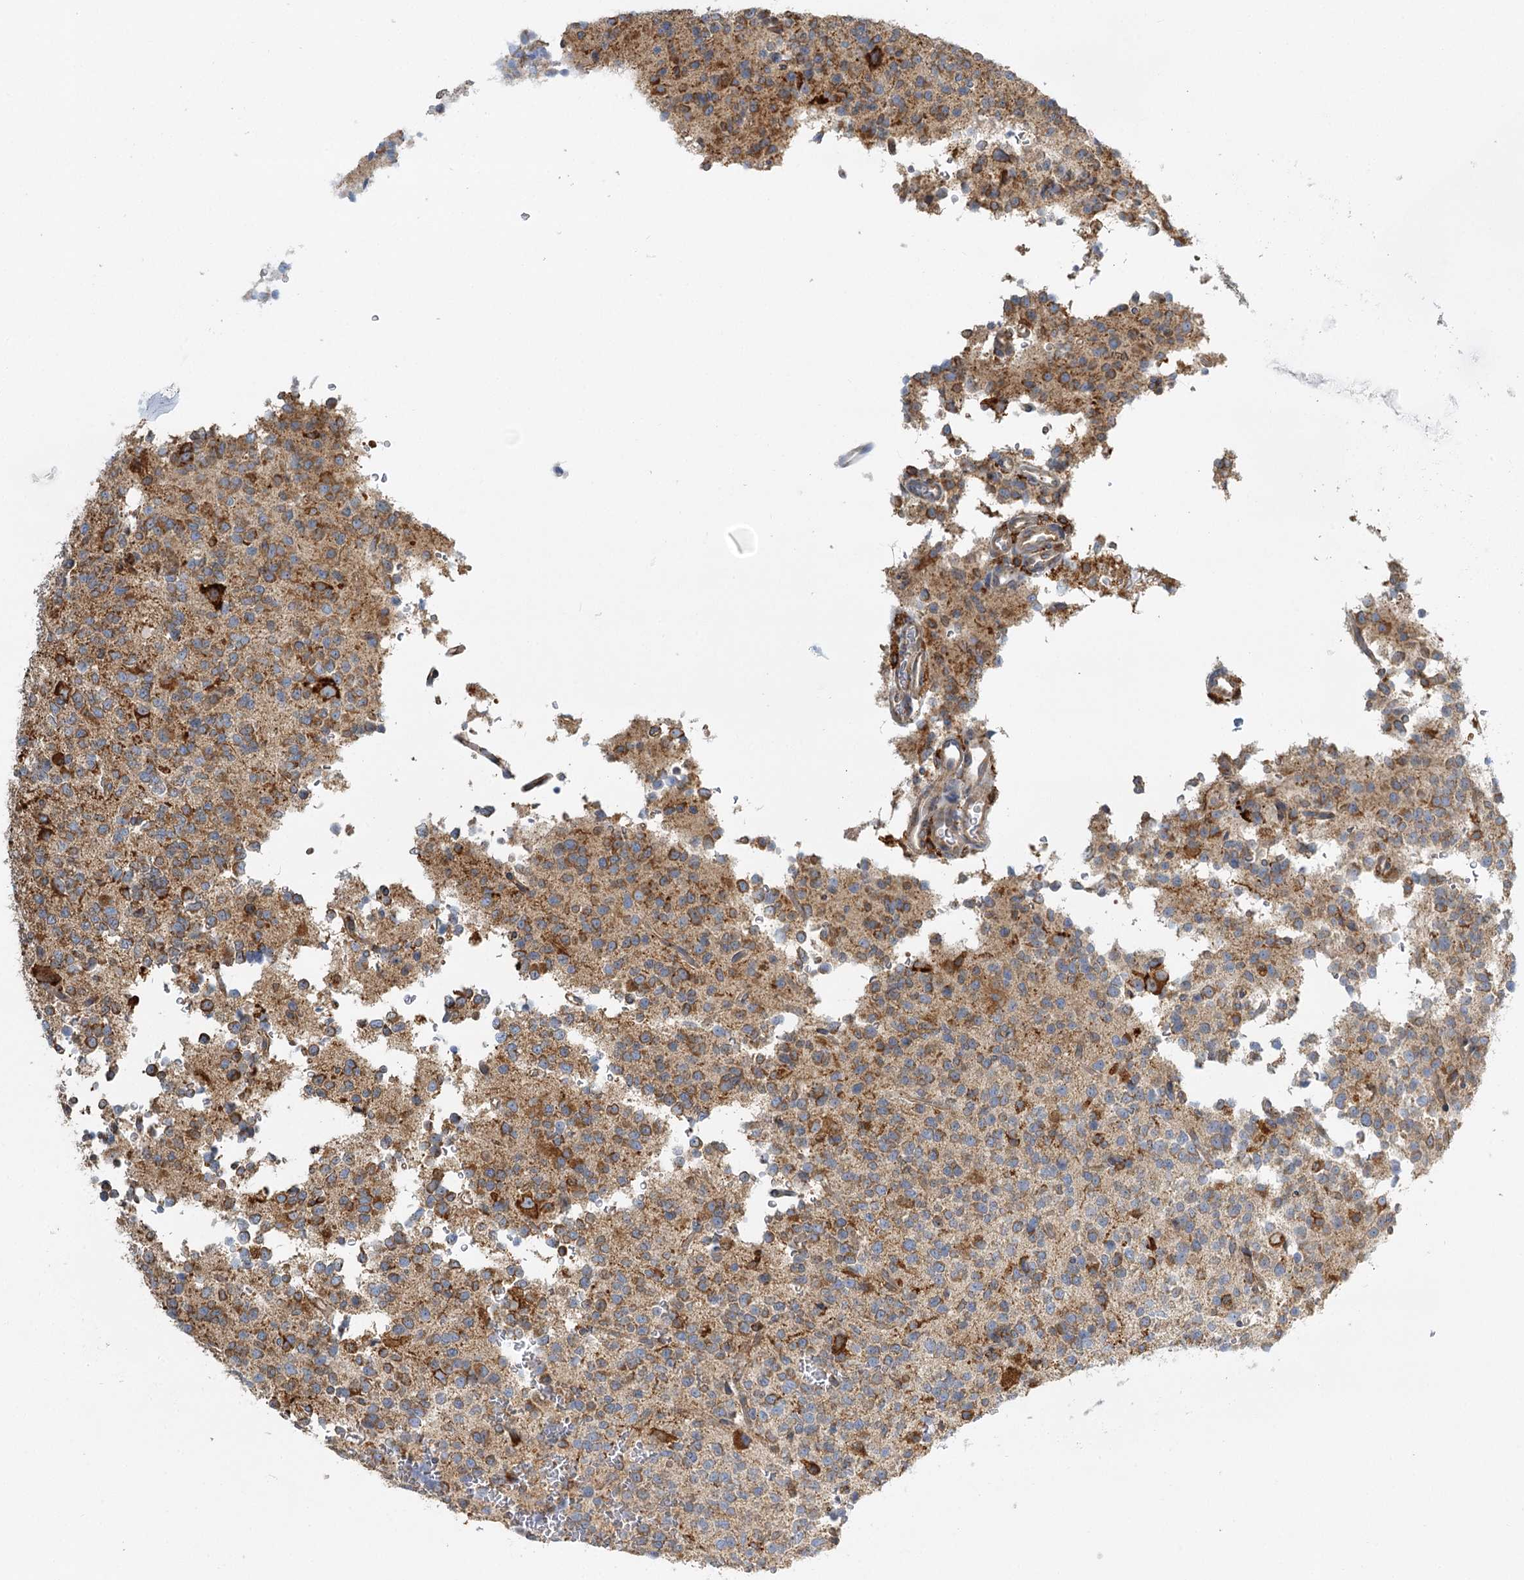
{"staining": {"intensity": "moderate", "quantity": "25%-75%", "location": "cytoplasmic/membranous"}, "tissue": "glioma", "cell_type": "Tumor cells", "image_type": "cancer", "snomed": [{"axis": "morphology", "description": "Glioma, malignant, High grade"}, {"axis": "topography", "description": "Brain"}], "caption": "A micrograph of human malignant glioma (high-grade) stained for a protein demonstrates moderate cytoplasmic/membranous brown staining in tumor cells. (Stains: DAB (3,3'-diaminobenzidine) in brown, nuclei in blue, Microscopy: brightfield microscopy at high magnification).", "gene": "TAS1R1", "patient": {"sex": "female", "age": 62}}